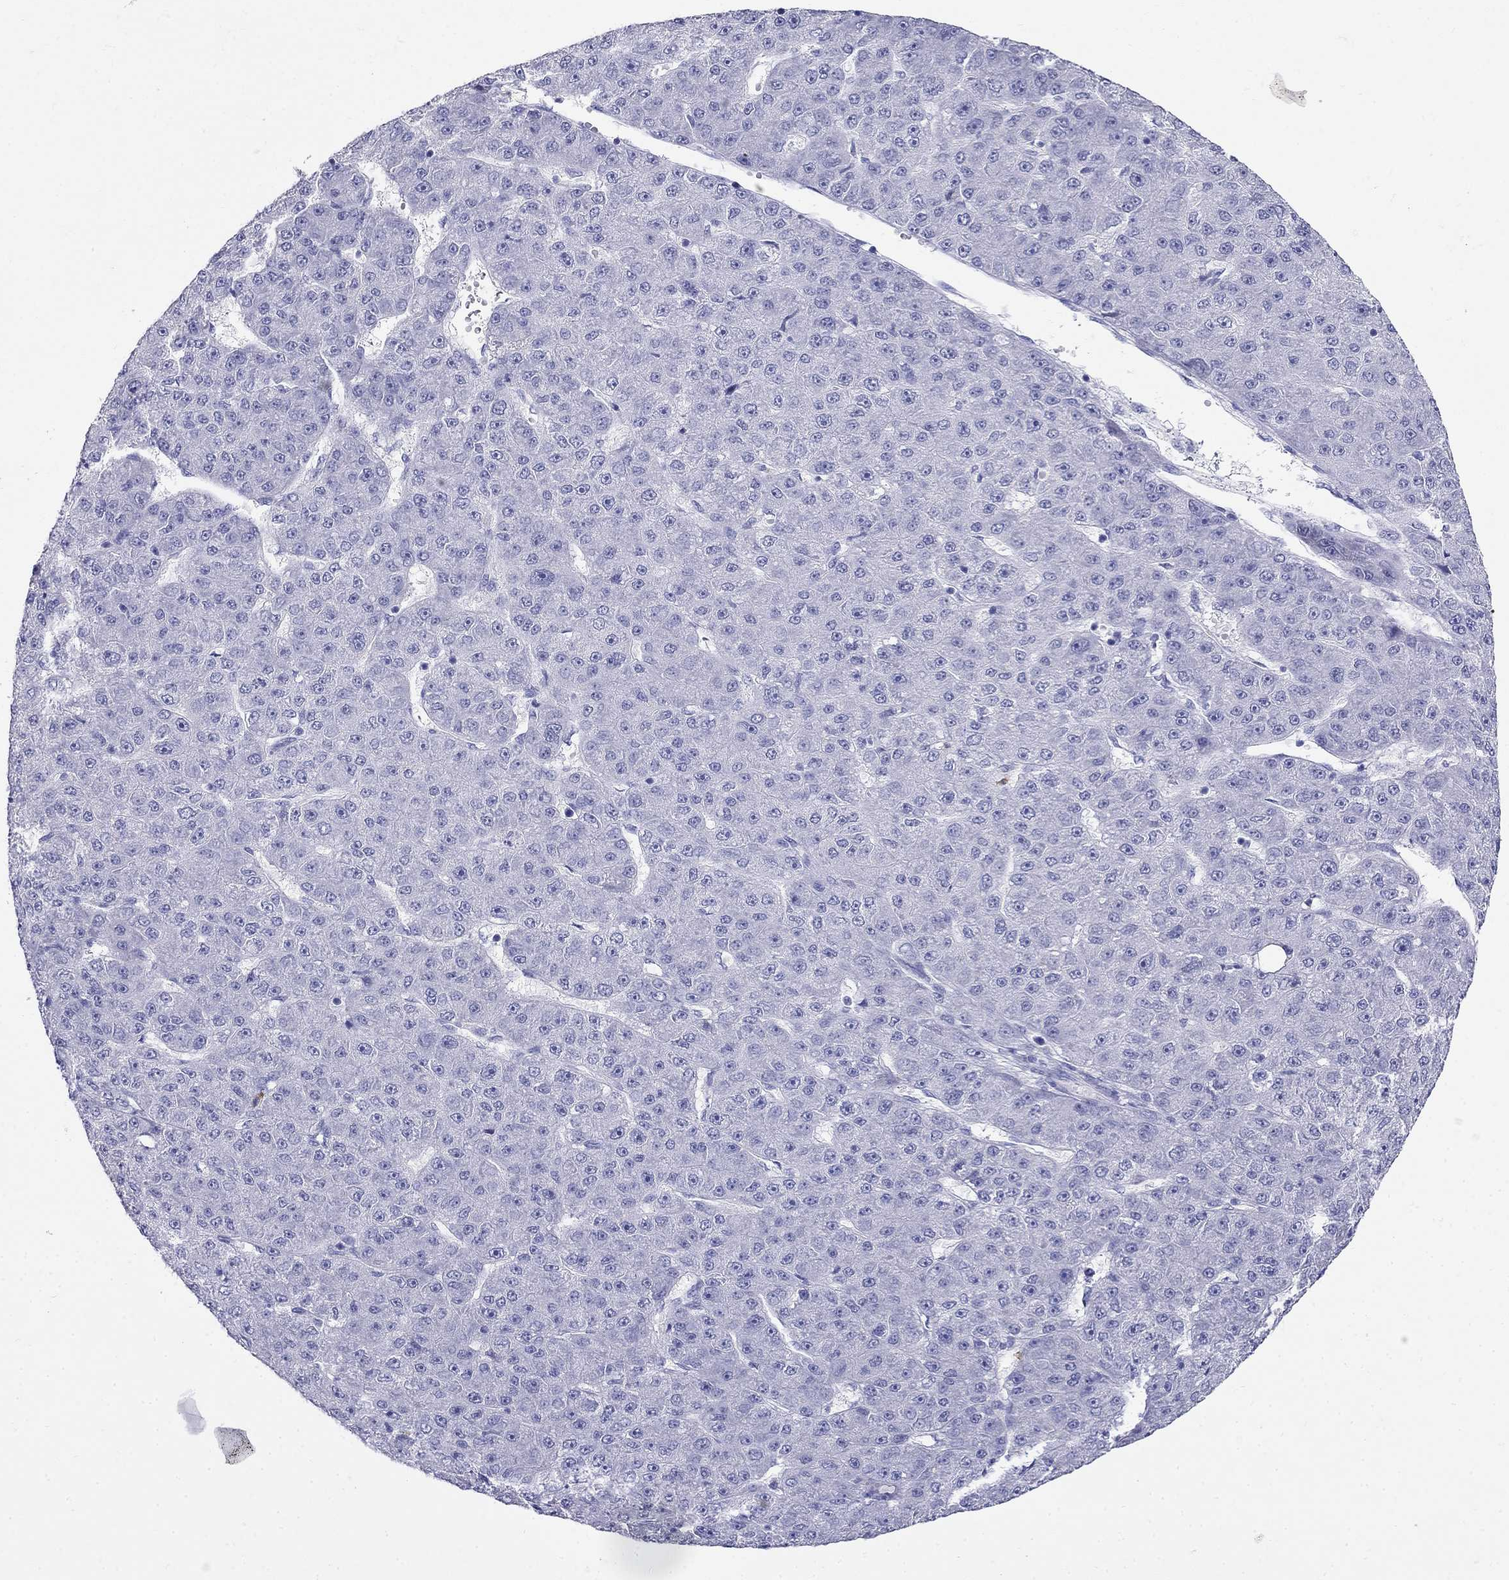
{"staining": {"intensity": "negative", "quantity": "none", "location": "none"}, "tissue": "liver cancer", "cell_type": "Tumor cells", "image_type": "cancer", "snomed": [{"axis": "morphology", "description": "Carcinoma, Hepatocellular, NOS"}, {"axis": "topography", "description": "Liver"}], "caption": "Liver cancer (hepatocellular carcinoma) stained for a protein using immunohistochemistry (IHC) demonstrates no staining tumor cells.", "gene": "PPP1R36", "patient": {"sex": "male", "age": 67}}